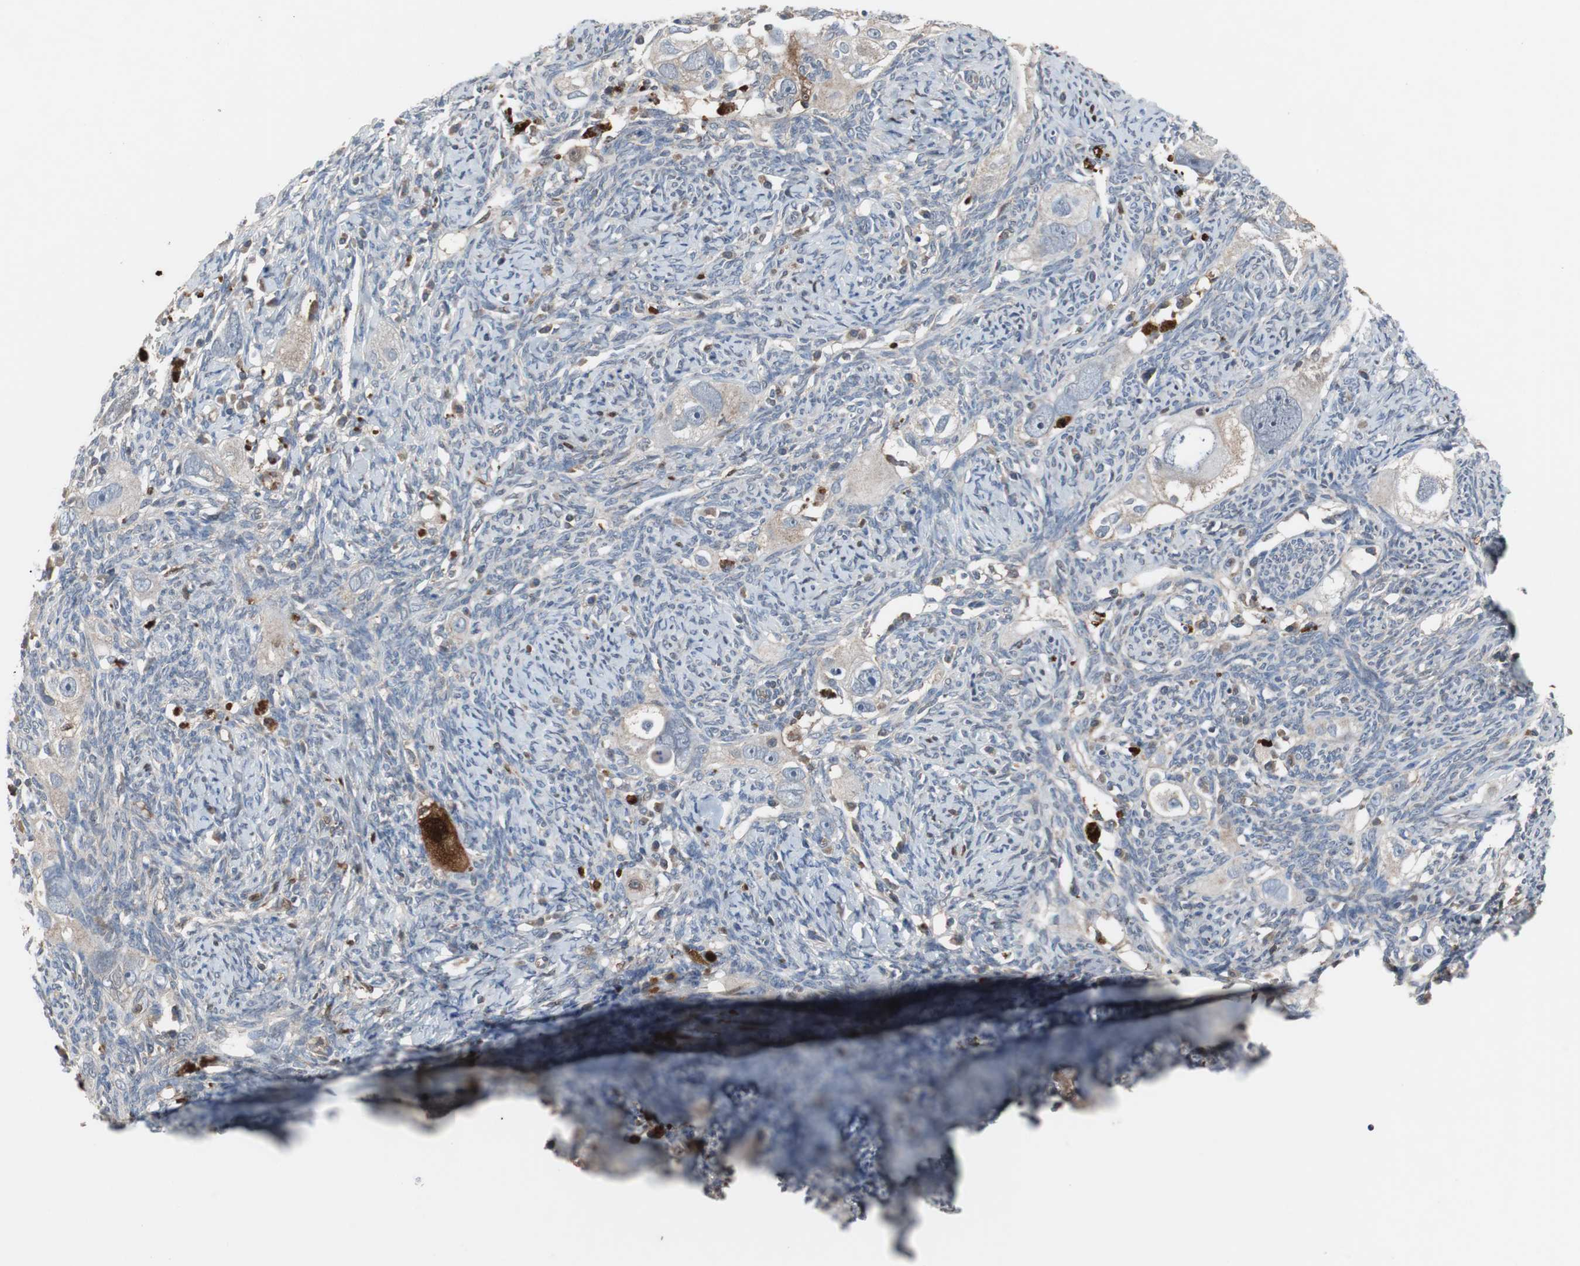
{"staining": {"intensity": "weak", "quantity": "25%-75%", "location": "cytoplasmic/membranous"}, "tissue": "ovarian cancer", "cell_type": "Tumor cells", "image_type": "cancer", "snomed": [{"axis": "morphology", "description": "Normal tissue, NOS"}, {"axis": "morphology", "description": "Cystadenocarcinoma, serous, NOS"}, {"axis": "topography", "description": "Ovary"}], "caption": "Protein staining displays weak cytoplasmic/membranous expression in about 25%-75% of tumor cells in ovarian cancer (serous cystadenocarcinoma).", "gene": "CALB2", "patient": {"sex": "female", "age": 62}}